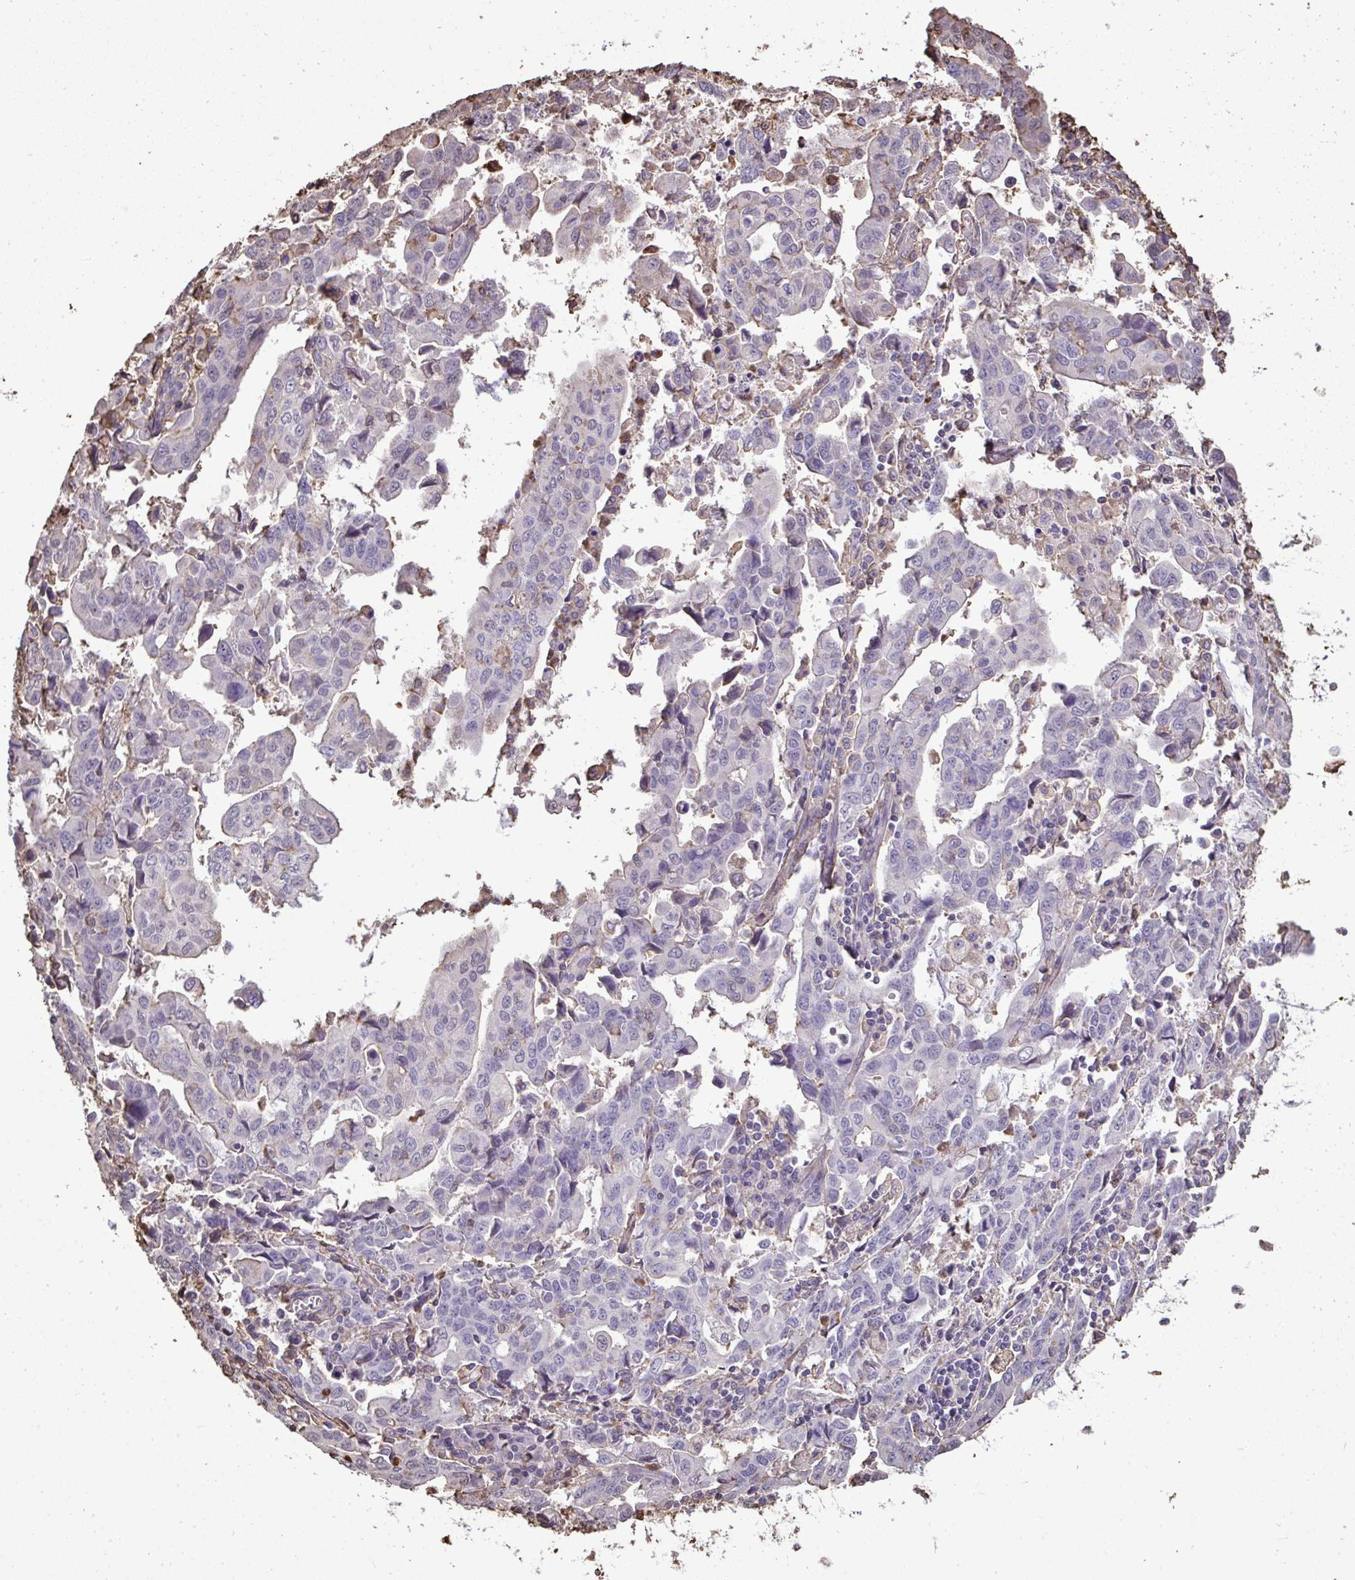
{"staining": {"intensity": "negative", "quantity": "none", "location": "none"}, "tissue": "stomach cancer", "cell_type": "Tumor cells", "image_type": "cancer", "snomed": [{"axis": "morphology", "description": "Adenocarcinoma, NOS"}, {"axis": "topography", "description": "Stomach, upper"}], "caption": "Immunohistochemistry photomicrograph of neoplastic tissue: stomach cancer stained with DAB reveals no significant protein expression in tumor cells.", "gene": "ANXA5", "patient": {"sex": "male", "age": 85}}